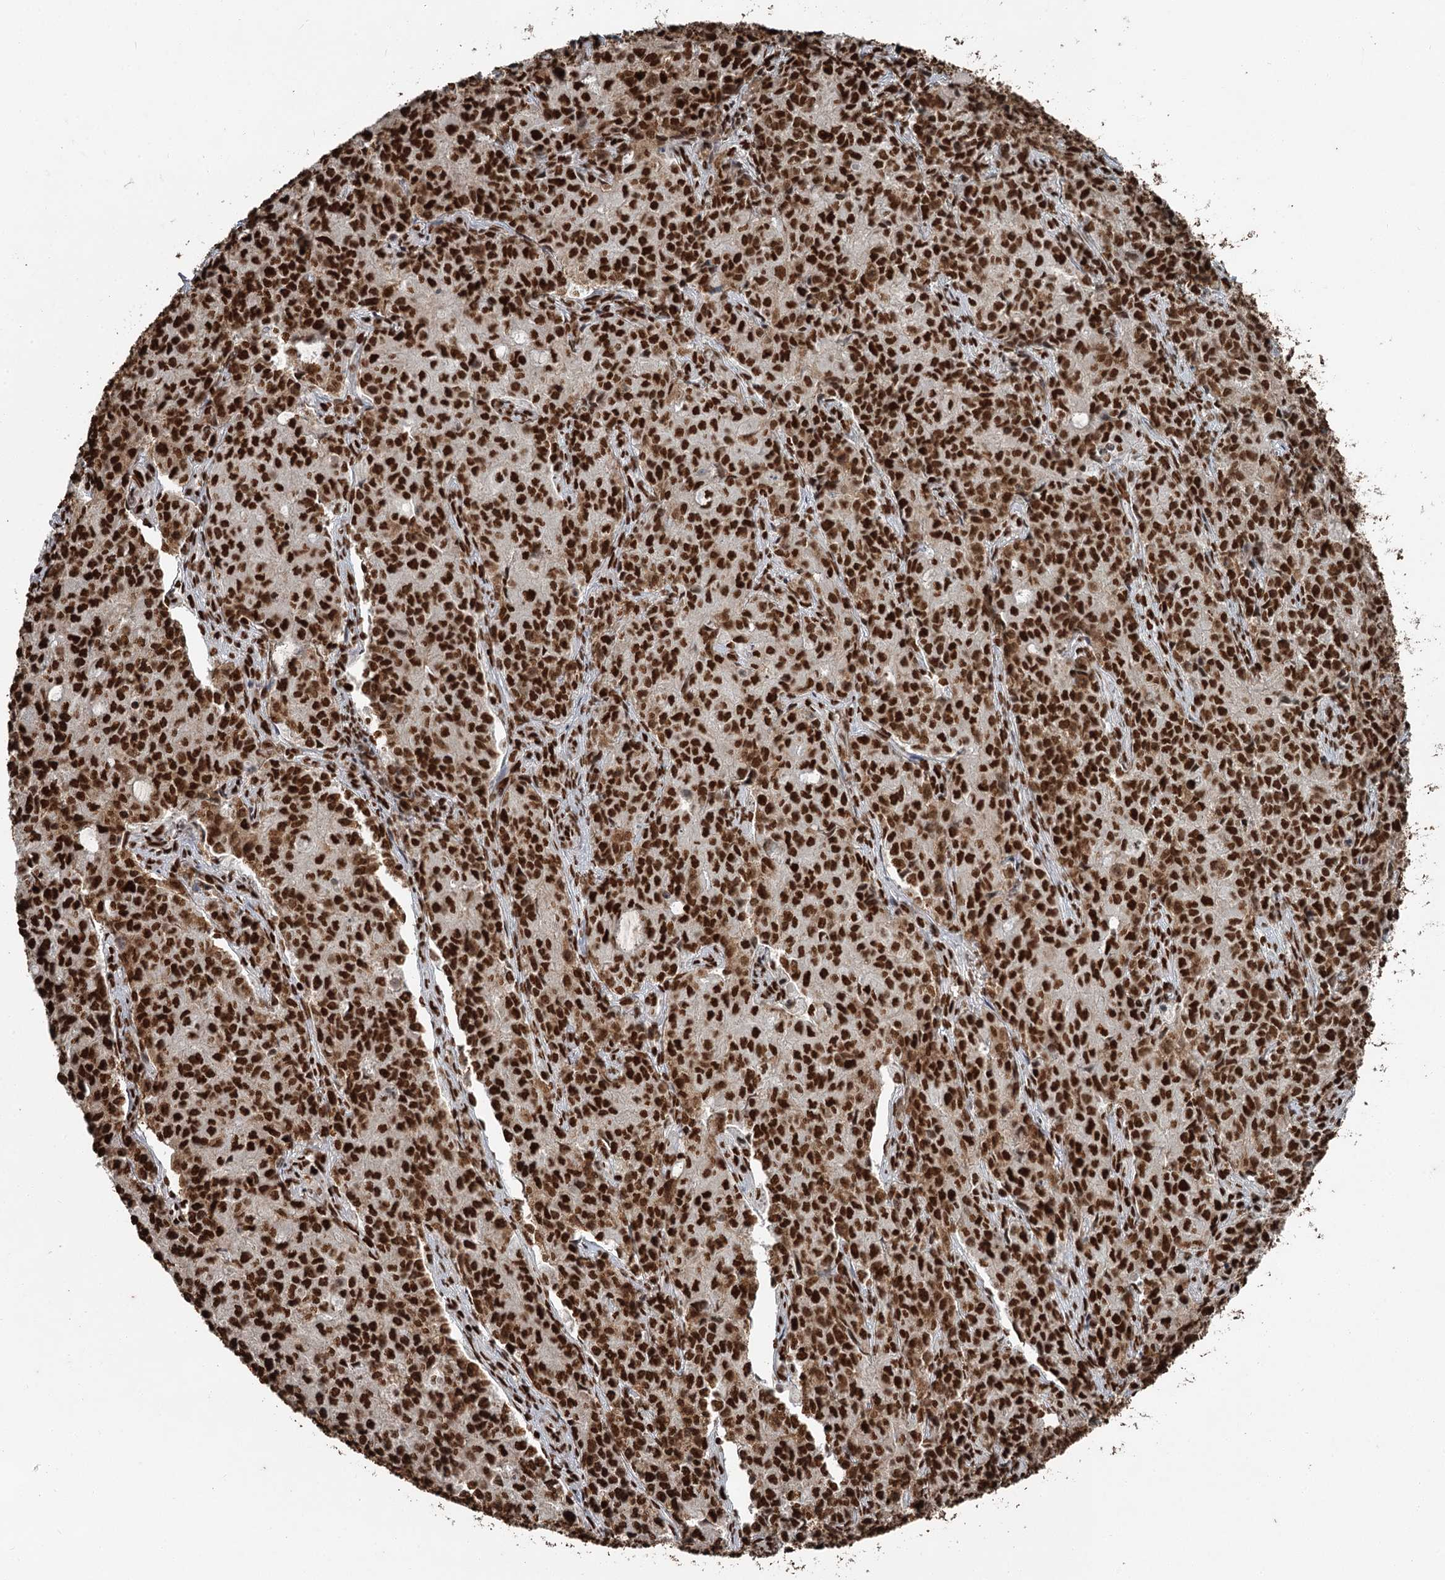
{"staining": {"intensity": "strong", "quantity": "25%-75%", "location": "nuclear"}, "tissue": "endometrial cancer", "cell_type": "Tumor cells", "image_type": "cancer", "snomed": [{"axis": "morphology", "description": "Adenocarcinoma, NOS"}, {"axis": "topography", "description": "Endometrium"}], "caption": "Immunohistochemistry (IHC) of endometrial adenocarcinoma exhibits high levels of strong nuclear expression in about 25%-75% of tumor cells.", "gene": "RBBP7", "patient": {"sex": "female", "age": 50}}